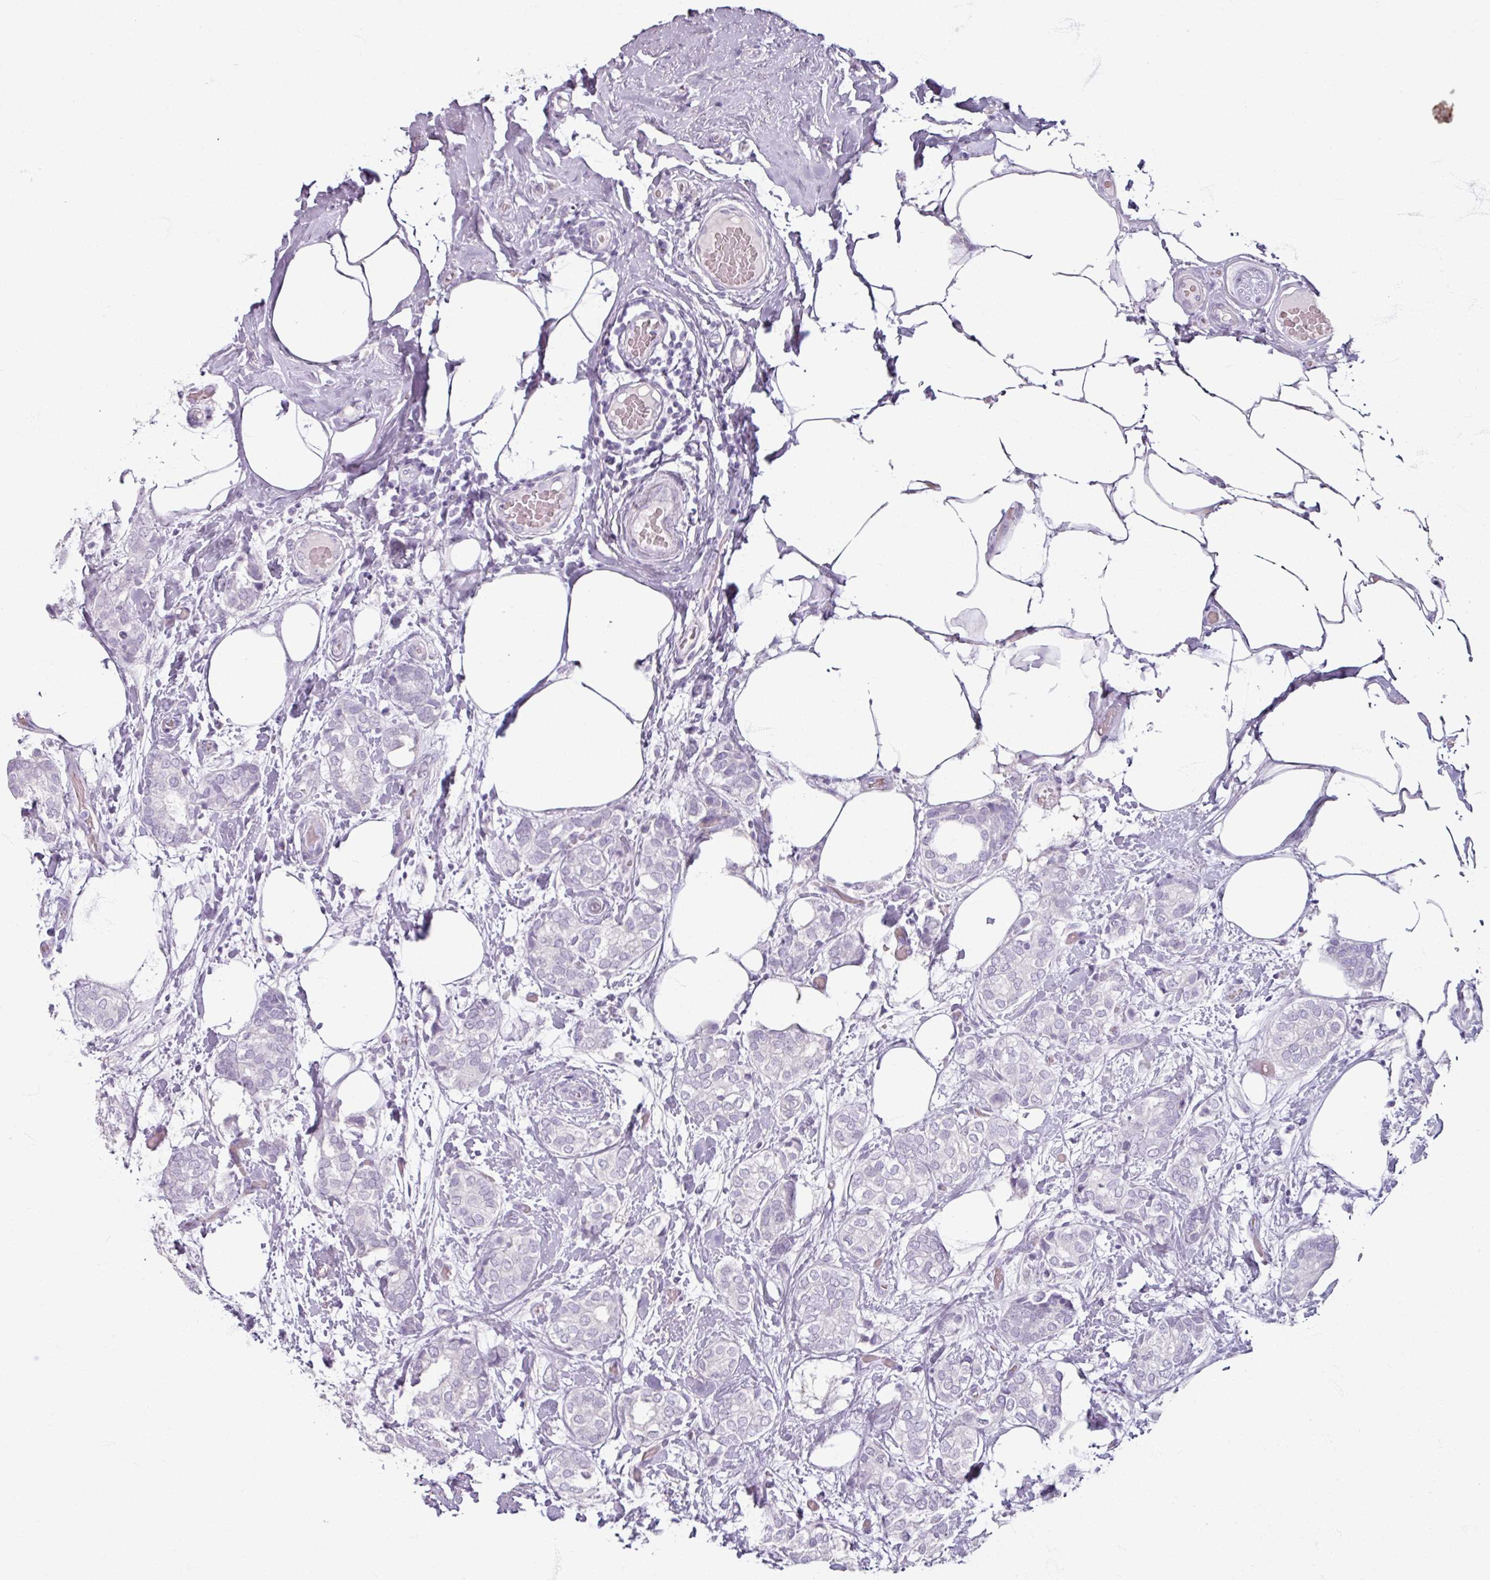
{"staining": {"intensity": "negative", "quantity": "none", "location": "none"}, "tissue": "breast cancer", "cell_type": "Tumor cells", "image_type": "cancer", "snomed": [{"axis": "morphology", "description": "Duct carcinoma"}, {"axis": "topography", "description": "Breast"}], "caption": "Immunohistochemical staining of human breast cancer (intraductal carcinoma) displays no significant staining in tumor cells.", "gene": "ARG1", "patient": {"sex": "female", "age": 73}}